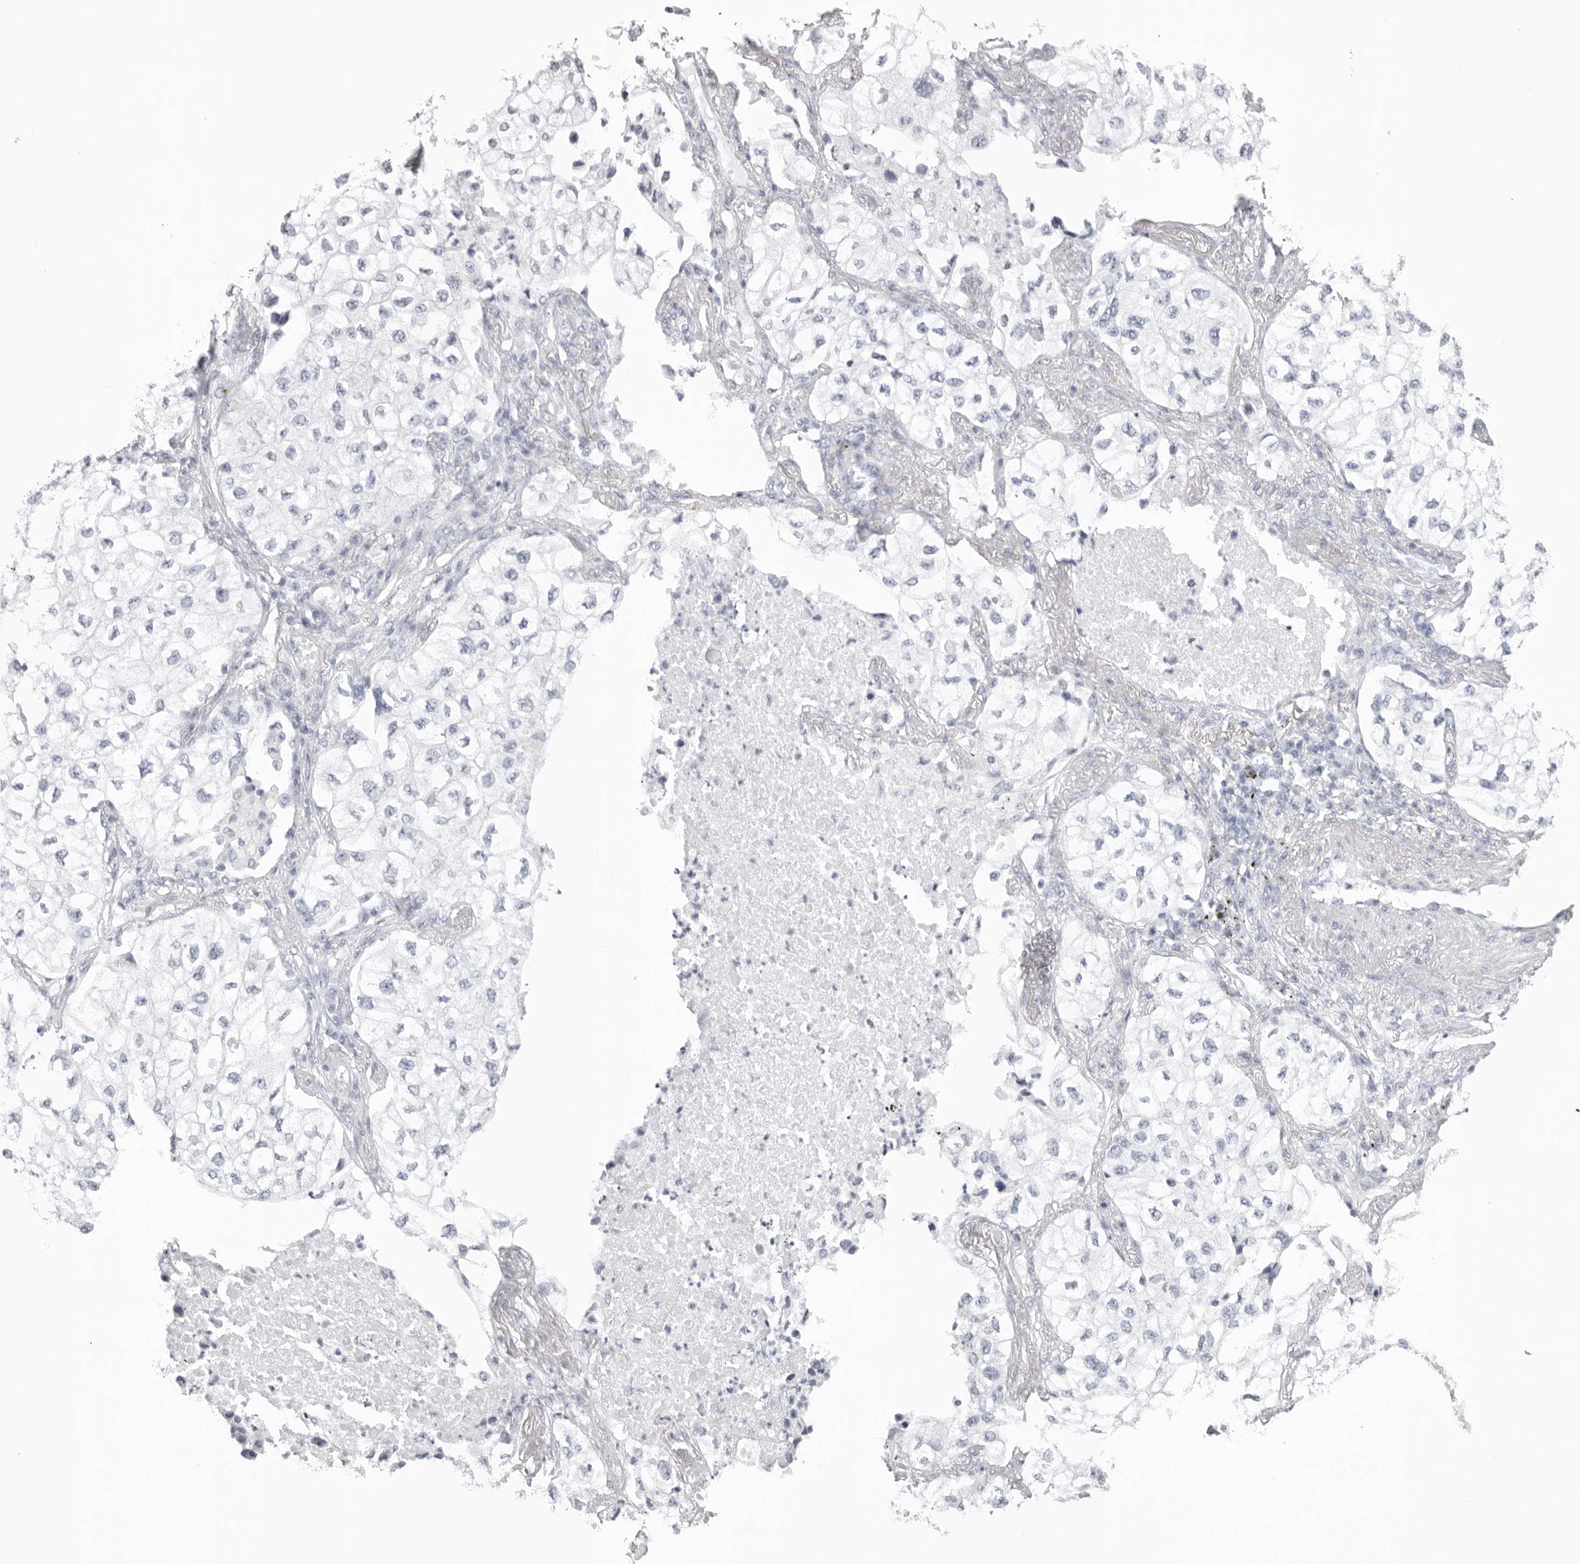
{"staining": {"intensity": "negative", "quantity": "none", "location": "none"}, "tissue": "lung cancer", "cell_type": "Tumor cells", "image_type": "cancer", "snomed": [{"axis": "morphology", "description": "Adenocarcinoma, NOS"}, {"axis": "topography", "description": "Lung"}], "caption": "IHC micrograph of neoplastic tissue: human adenocarcinoma (lung) stained with DAB (3,3'-diaminobenzidine) exhibits no significant protein positivity in tumor cells.", "gene": "KLK9", "patient": {"sex": "male", "age": 63}}